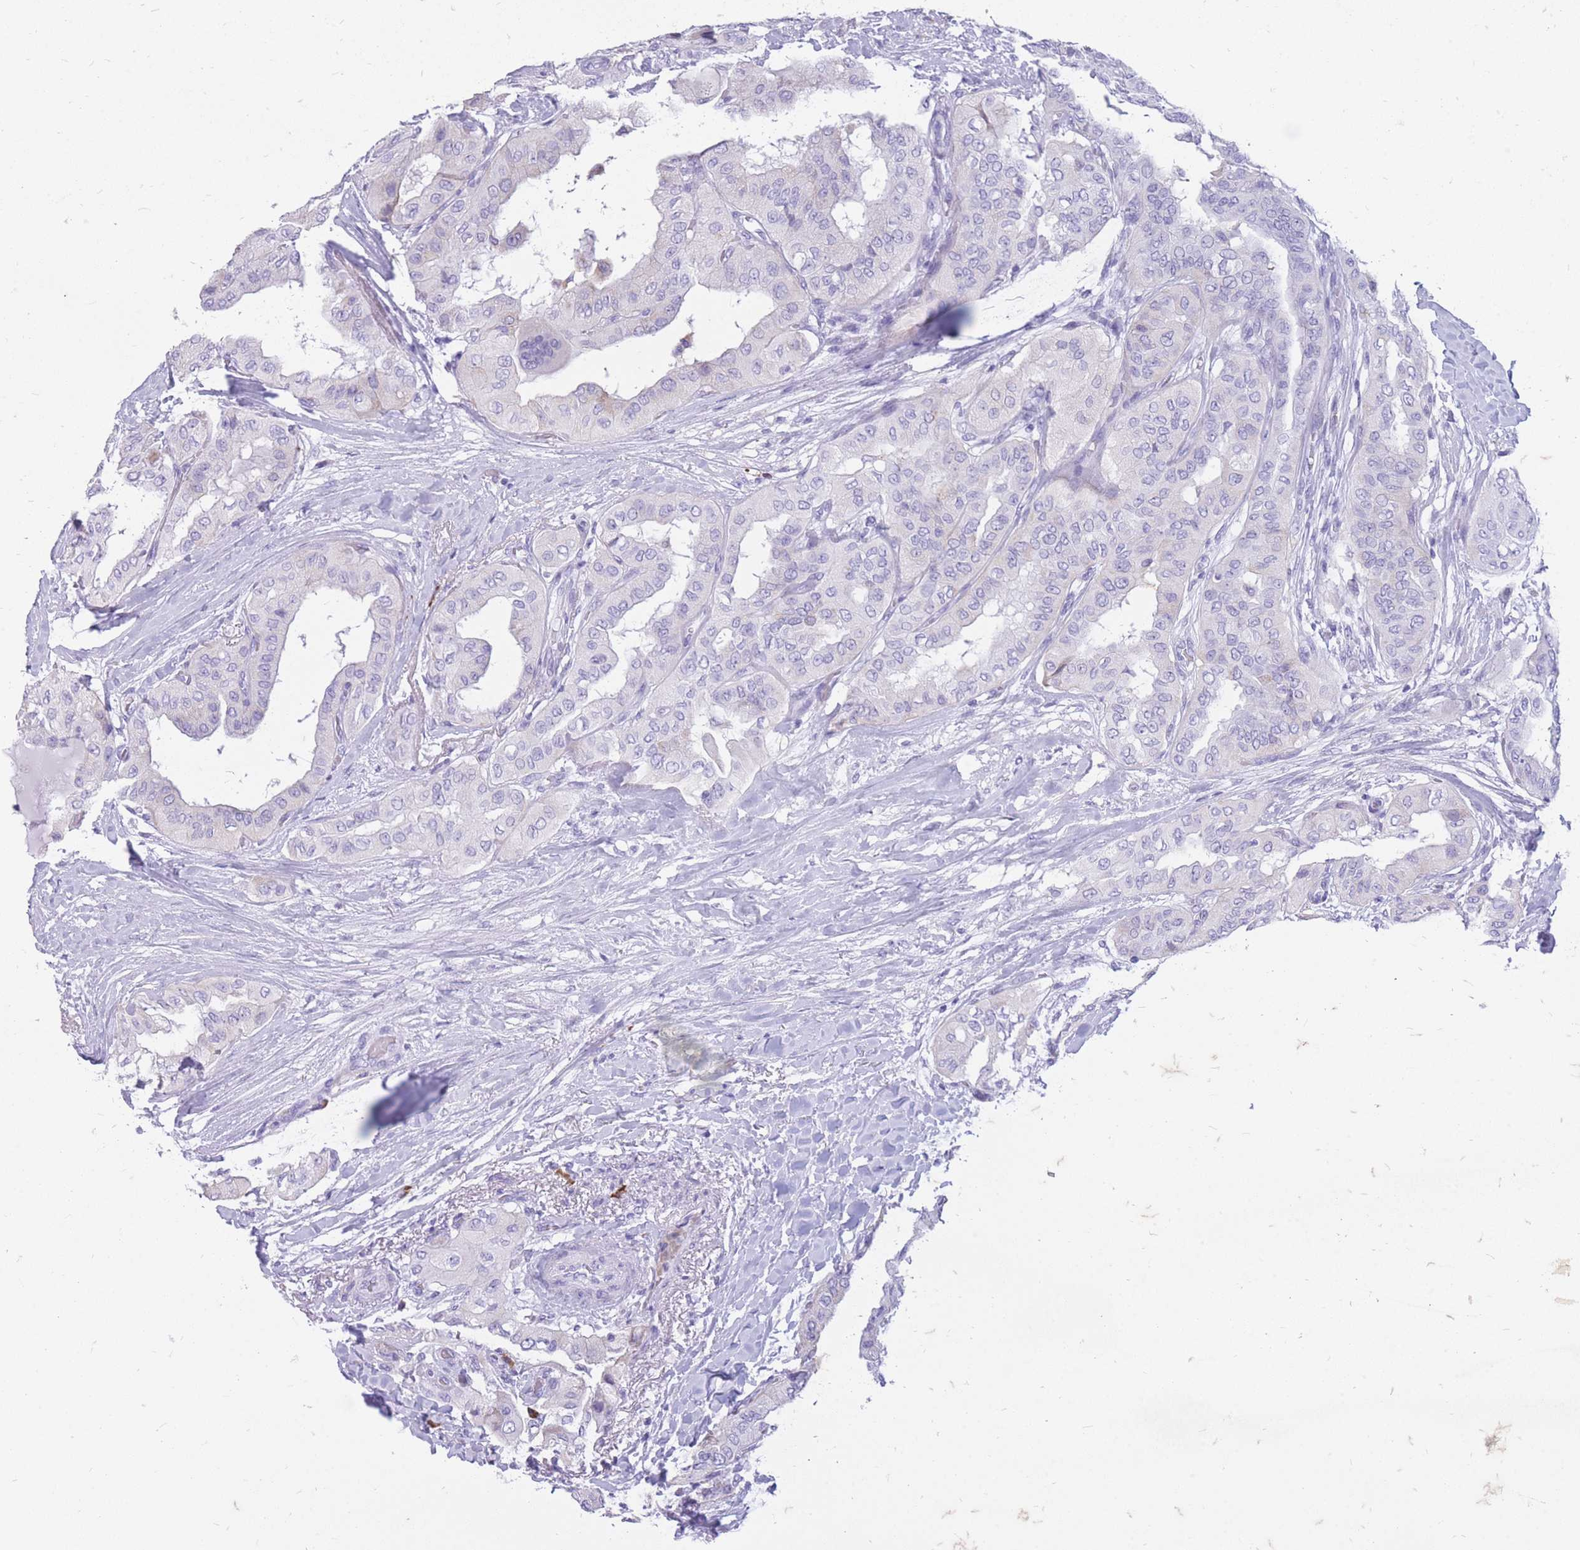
{"staining": {"intensity": "negative", "quantity": "none", "location": "none"}, "tissue": "thyroid cancer", "cell_type": "Tumor cells", "image_type": "cancer", "snomed": [{"axis": "morphology", "description": "Papillary adenocarcinoma, NOS"}, {"axis": "topography", "description": "Thyroid gland"}], "caption": "The micrograph exhibits no significant positivity in tumor cells of thyroid papillary adenocarcinoma.", "gene": "ZFP37", "patient": {"sex": "female", "age": 59}}